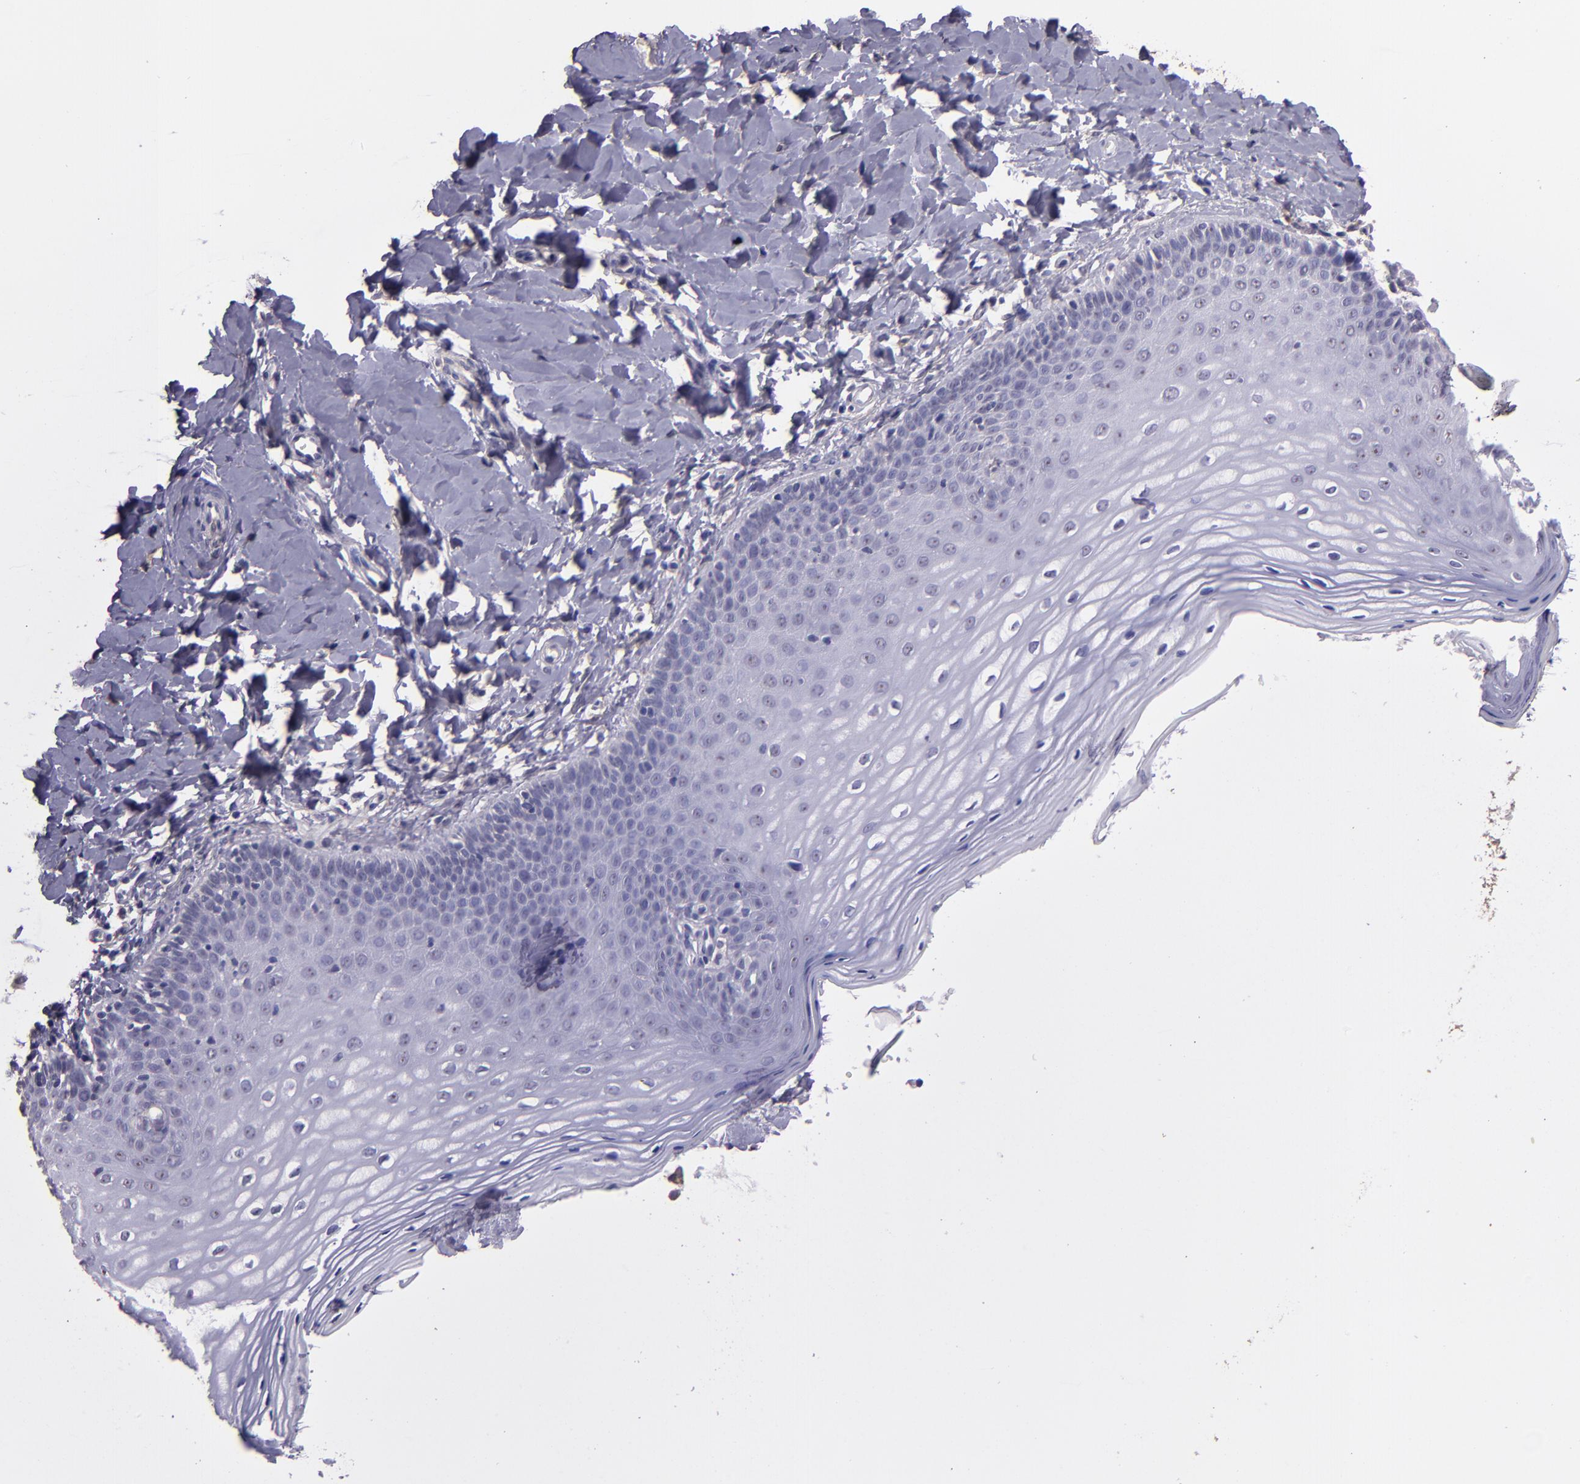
{"staining": {"intensity": "weak", "quantity": "<25%", "location": "cytoplasmic/membranous"}, "tissue": "vagina", "cell_type": "Squamous epithelial cells", "image_type": "normal", "snomed": [{"axis": "morphology", "description": "Normal tissue, NOS"}, {"axis": "topography", "description": "Vagina"}], "caption": "Vagina stained for a protein using immunohistochemistry displays no positivity squamous epithelial cells.", "gene": "PAPPA", "patient": {"sex": "female", "age": 55}}